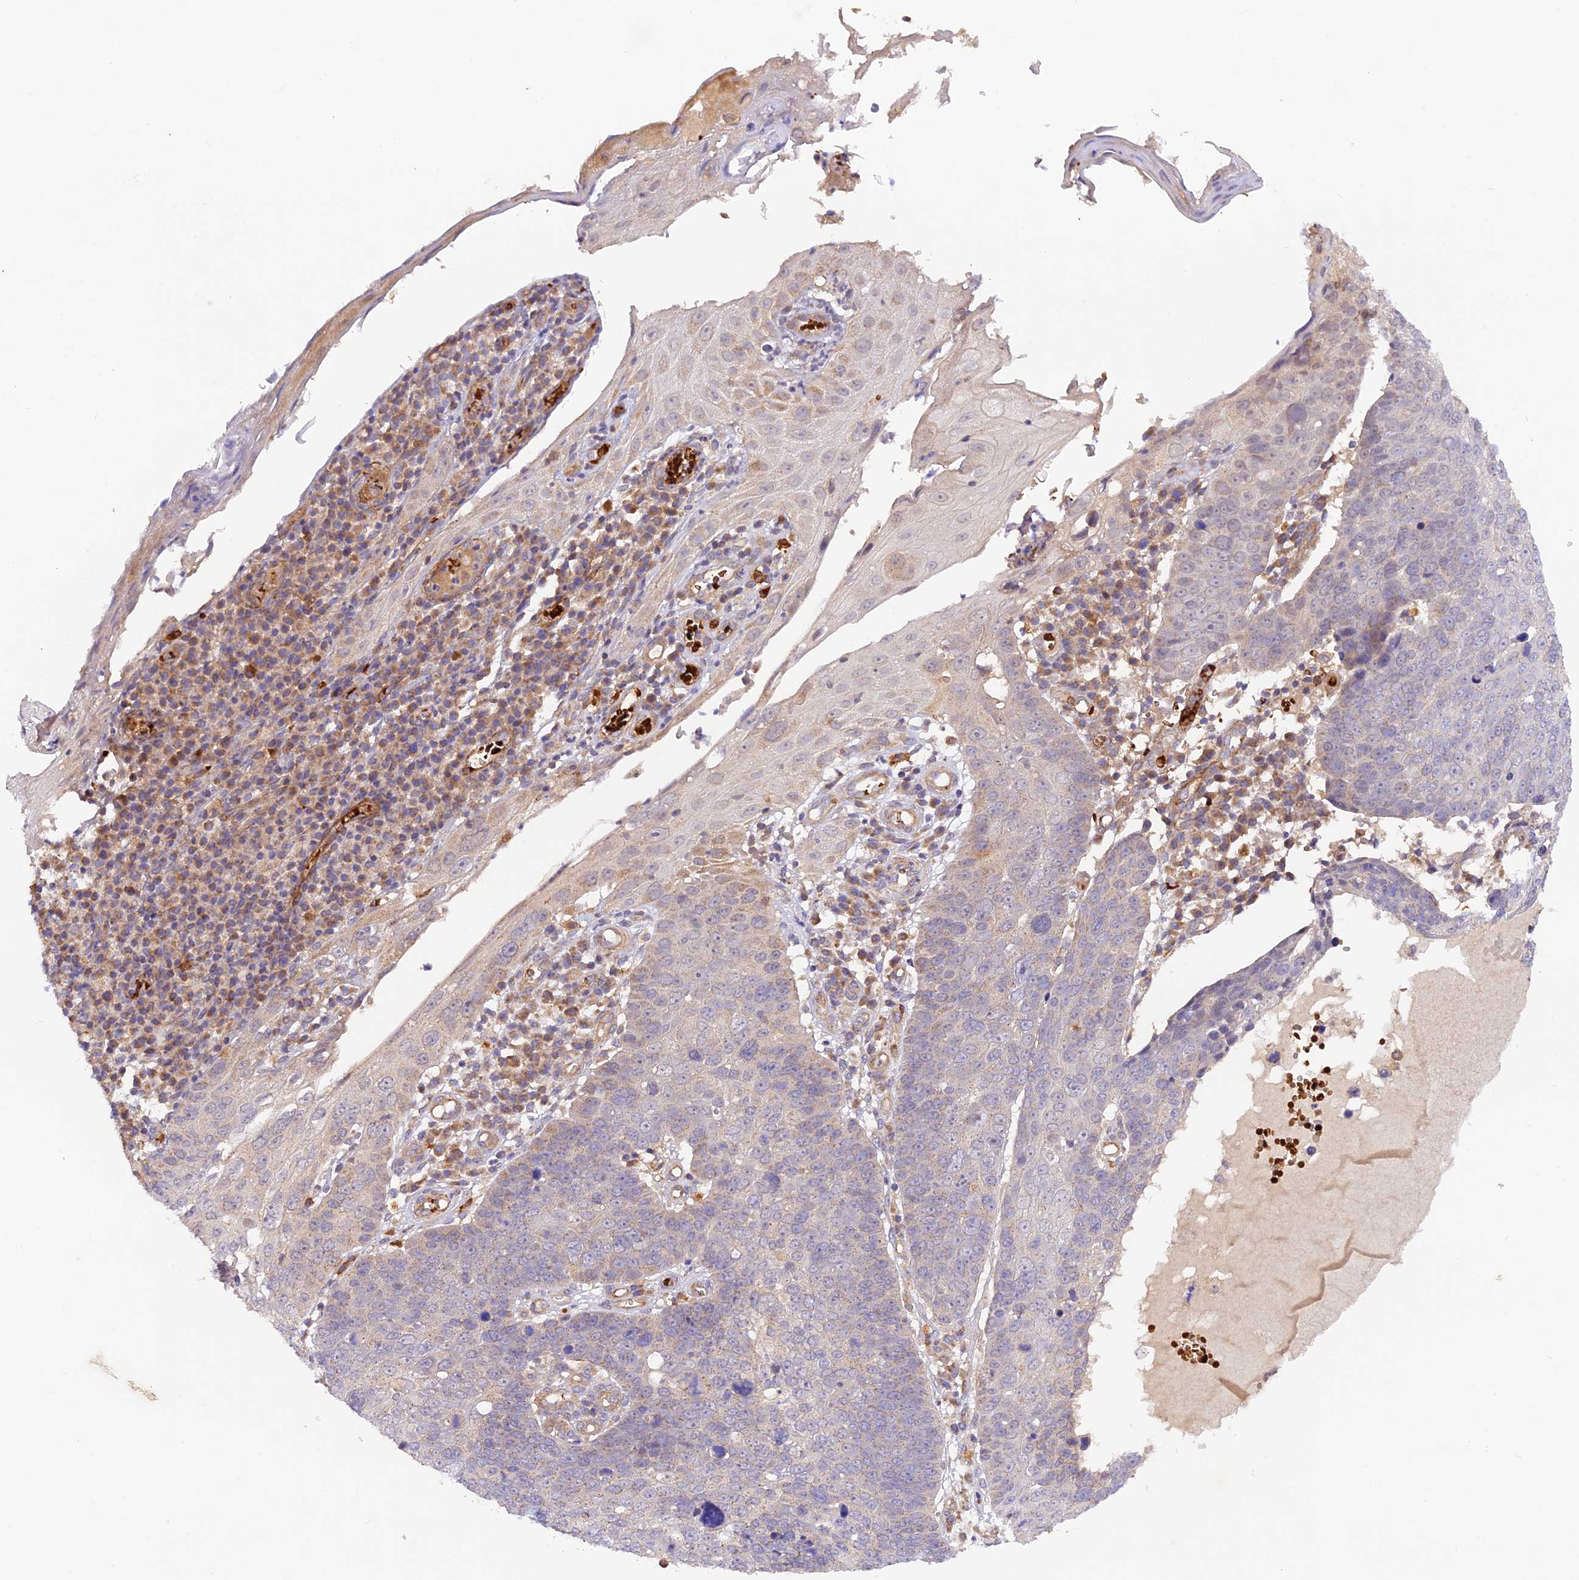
{"staining": {"intensity": "negative", "quantity": "none", "location": "none"}, "tissue": "skin cancer", "cell_type": "Tumor cells", "image_type": "cancer", "snomed": [{"axis": "morphology", "description": "Squamous cell carcinoma, NOS"}, {"axis": "topography", "description": "Skin"}], "caption": "DAB immunohistochemical staining of human skin cancer (squamous cell carcinoma) exhibits no significant staining in tumor cells.", "gene": "WDFY4", "patient": {"sex": "male", "age": 71}}